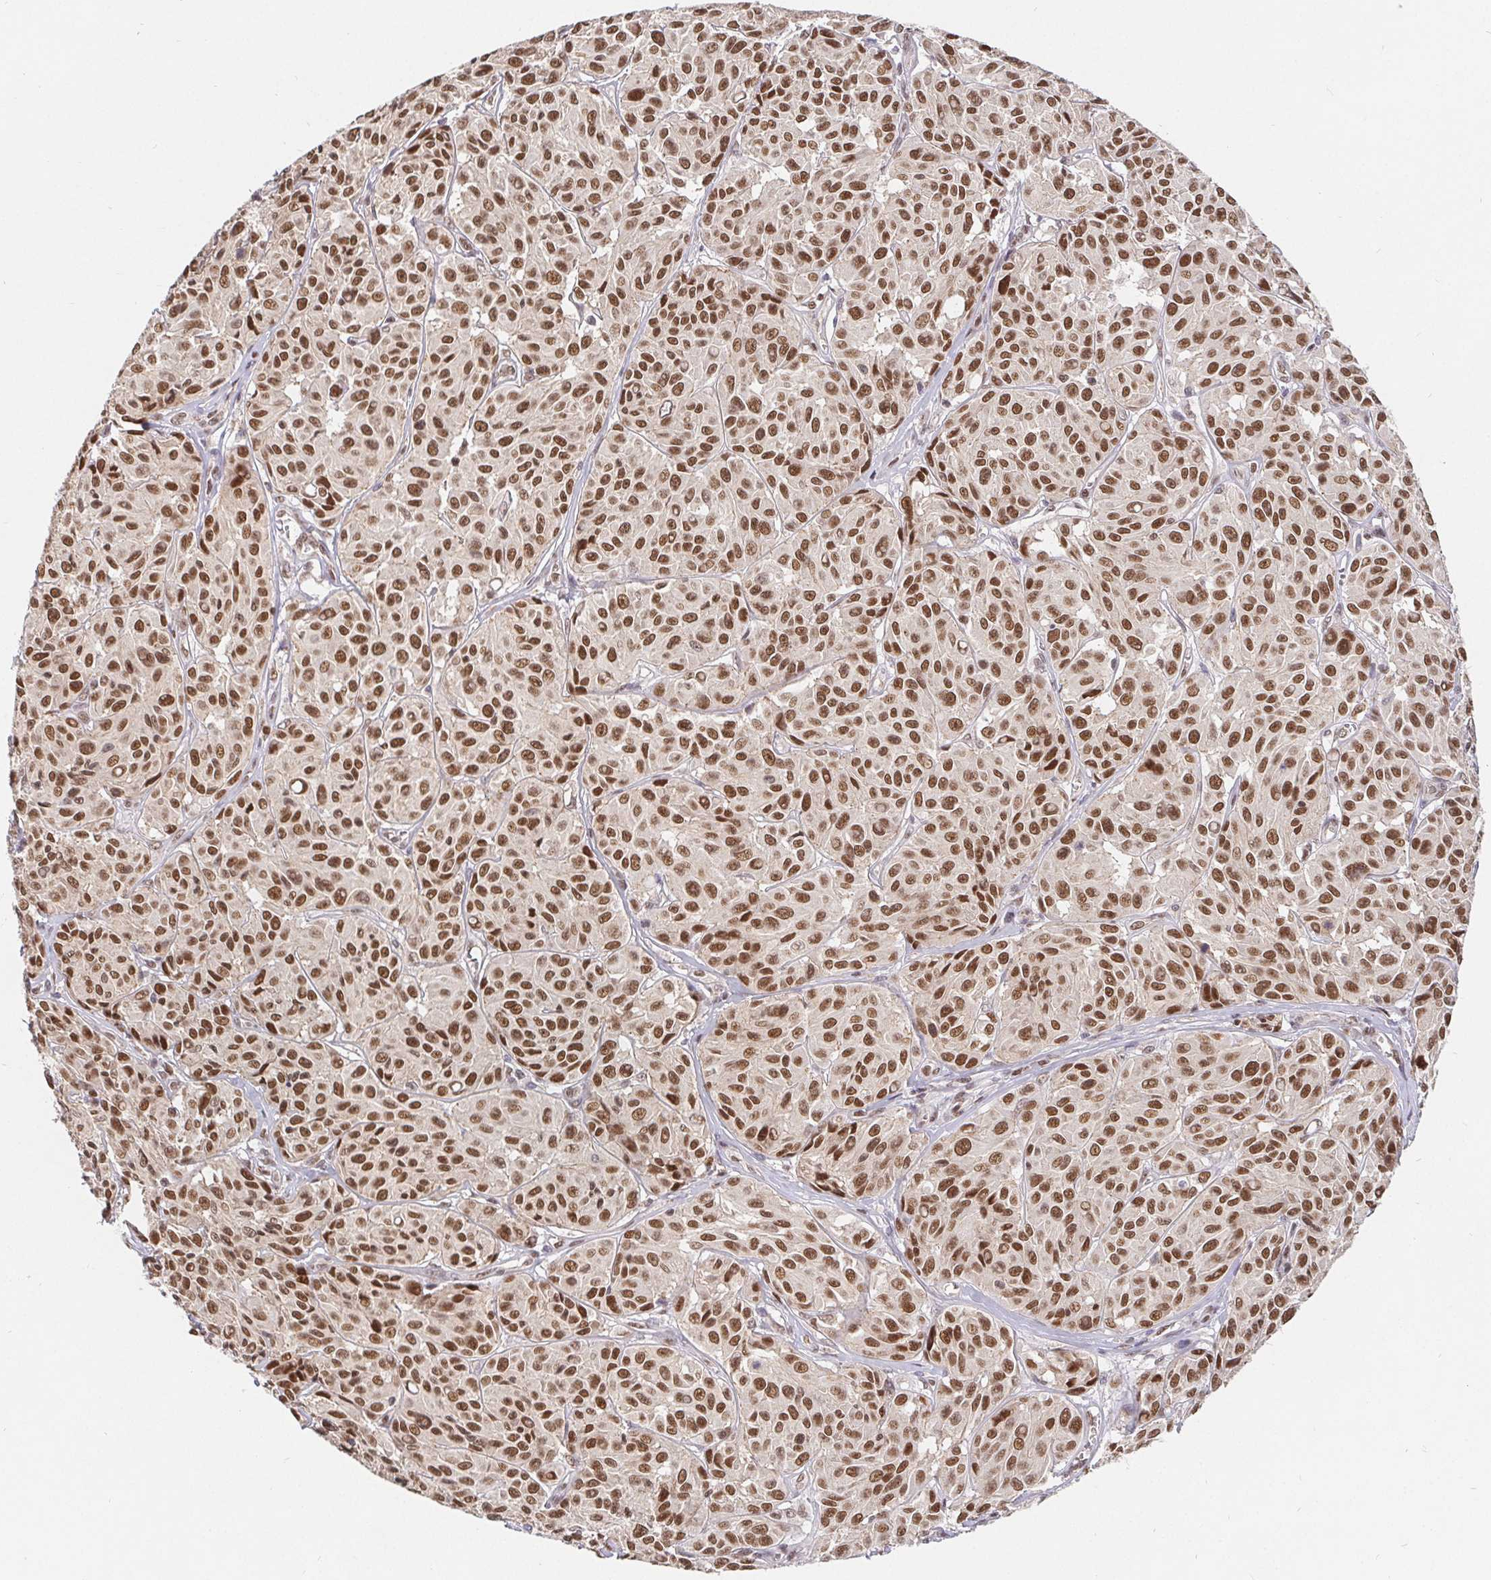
{"staining": {"intensity": "strong", "quantity": ">75%", "location": "nuclear"}, "tissue": "melanoma", "cell_type": "Tumor cells", "image_type": "cancer", "snomed": [{"axis": "morphology", "description": "Malignant melanoma, NOS"}, {"axis": "topography", "description": "Skin"}], "caption": "Strong nuclear positivity is identified in approximately >75% of tumor cells in malignant melanoma. The protein is shown in brown color, while the nuclei are stained blue.", "gene": "POU2F1", "patient": {"sex": "male", "age": 91}}